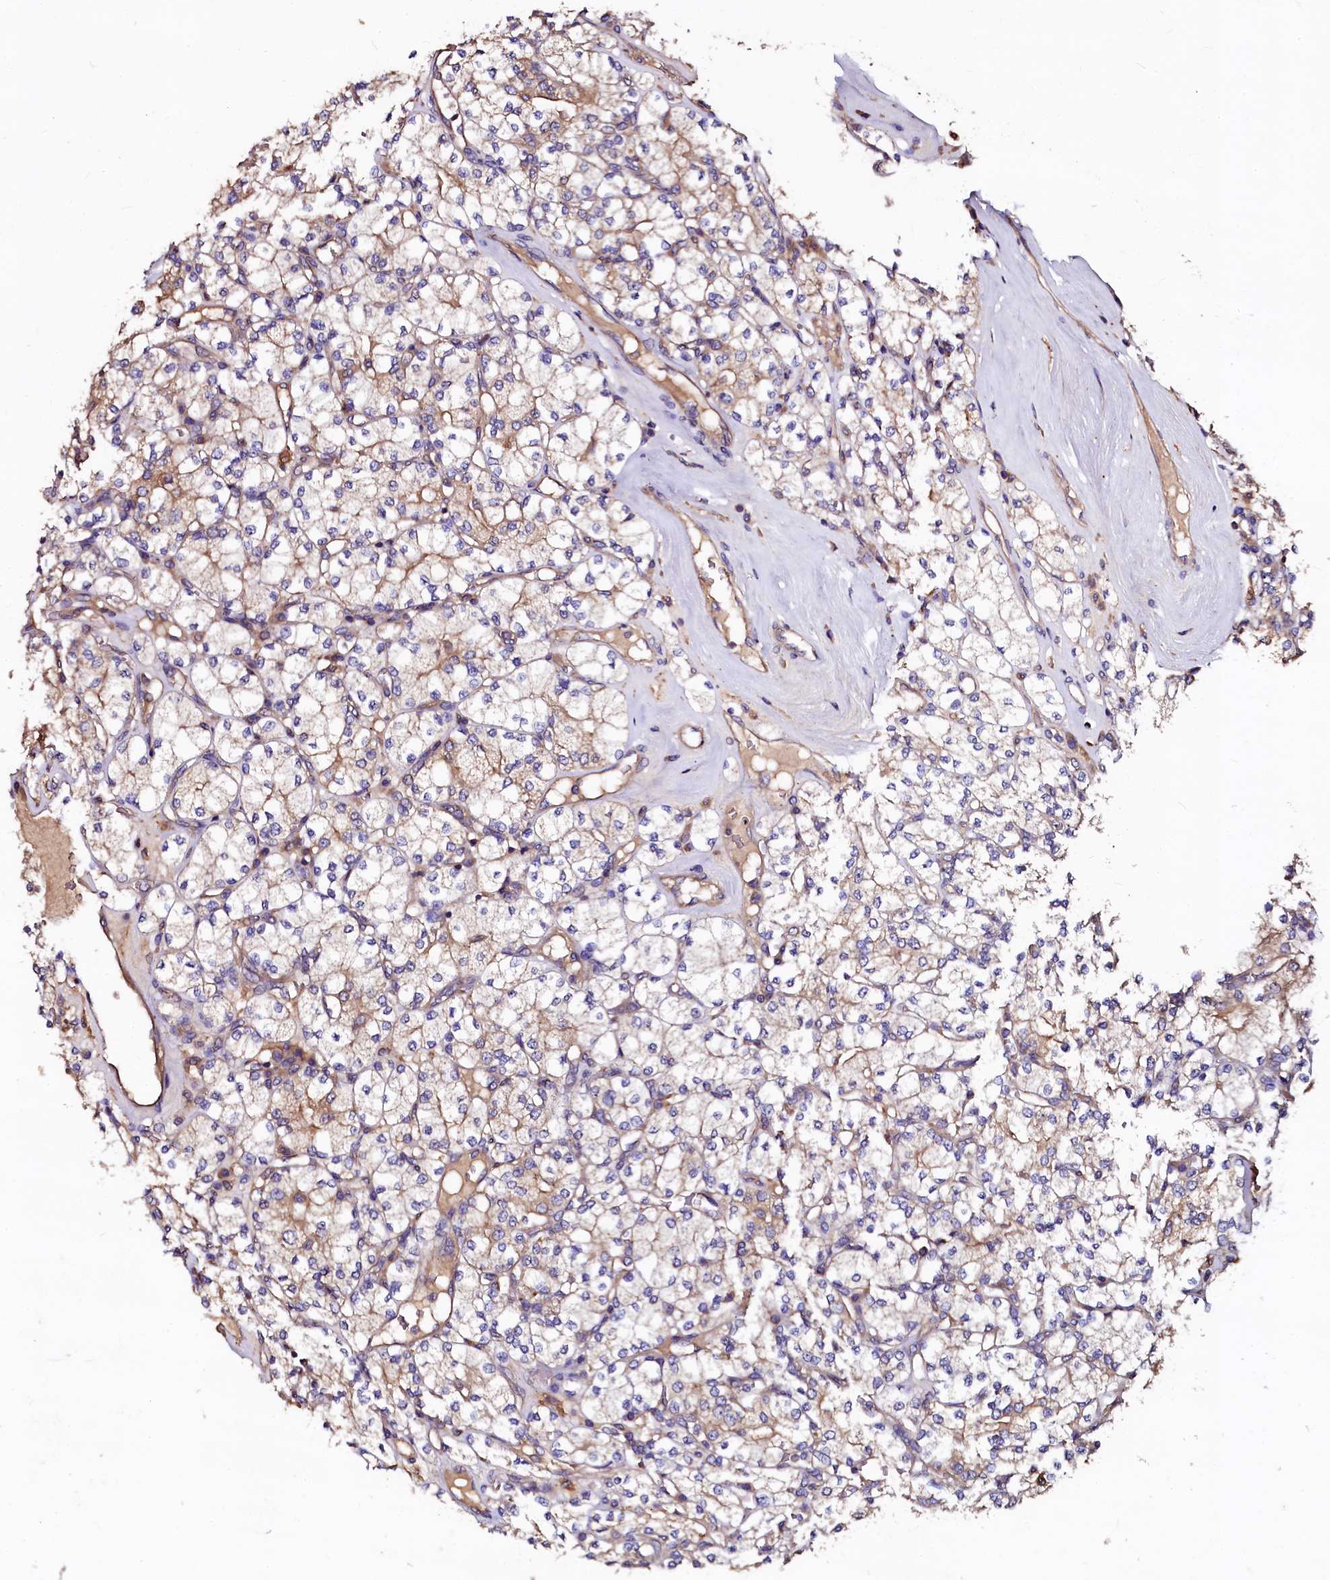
{"staining": {"intensity": "moderate", "quantity": "<25%", "location": "cytoplasmic/membranous"}, "tissue": "renal cancer", "cell_type": "Tumor cells", "image_type": "cancer", "snomed": [{"axis": "morphology", "description": "Adenocarcinoma, NOS"}, {"axis": "topography", "description": "Kidney"}], "caption": "Tumor cells demonstrate moderate cytoplasmic/membranous positivity in approximately <25% of cells in renal adenocarcinoma. The staining is performed using DAB brown chromogen to label protein expression. The nuclei are counter-stained blue using hematoxylin.", "gene": "APPL2", "patient": {"sex": "male", "age": 77}}